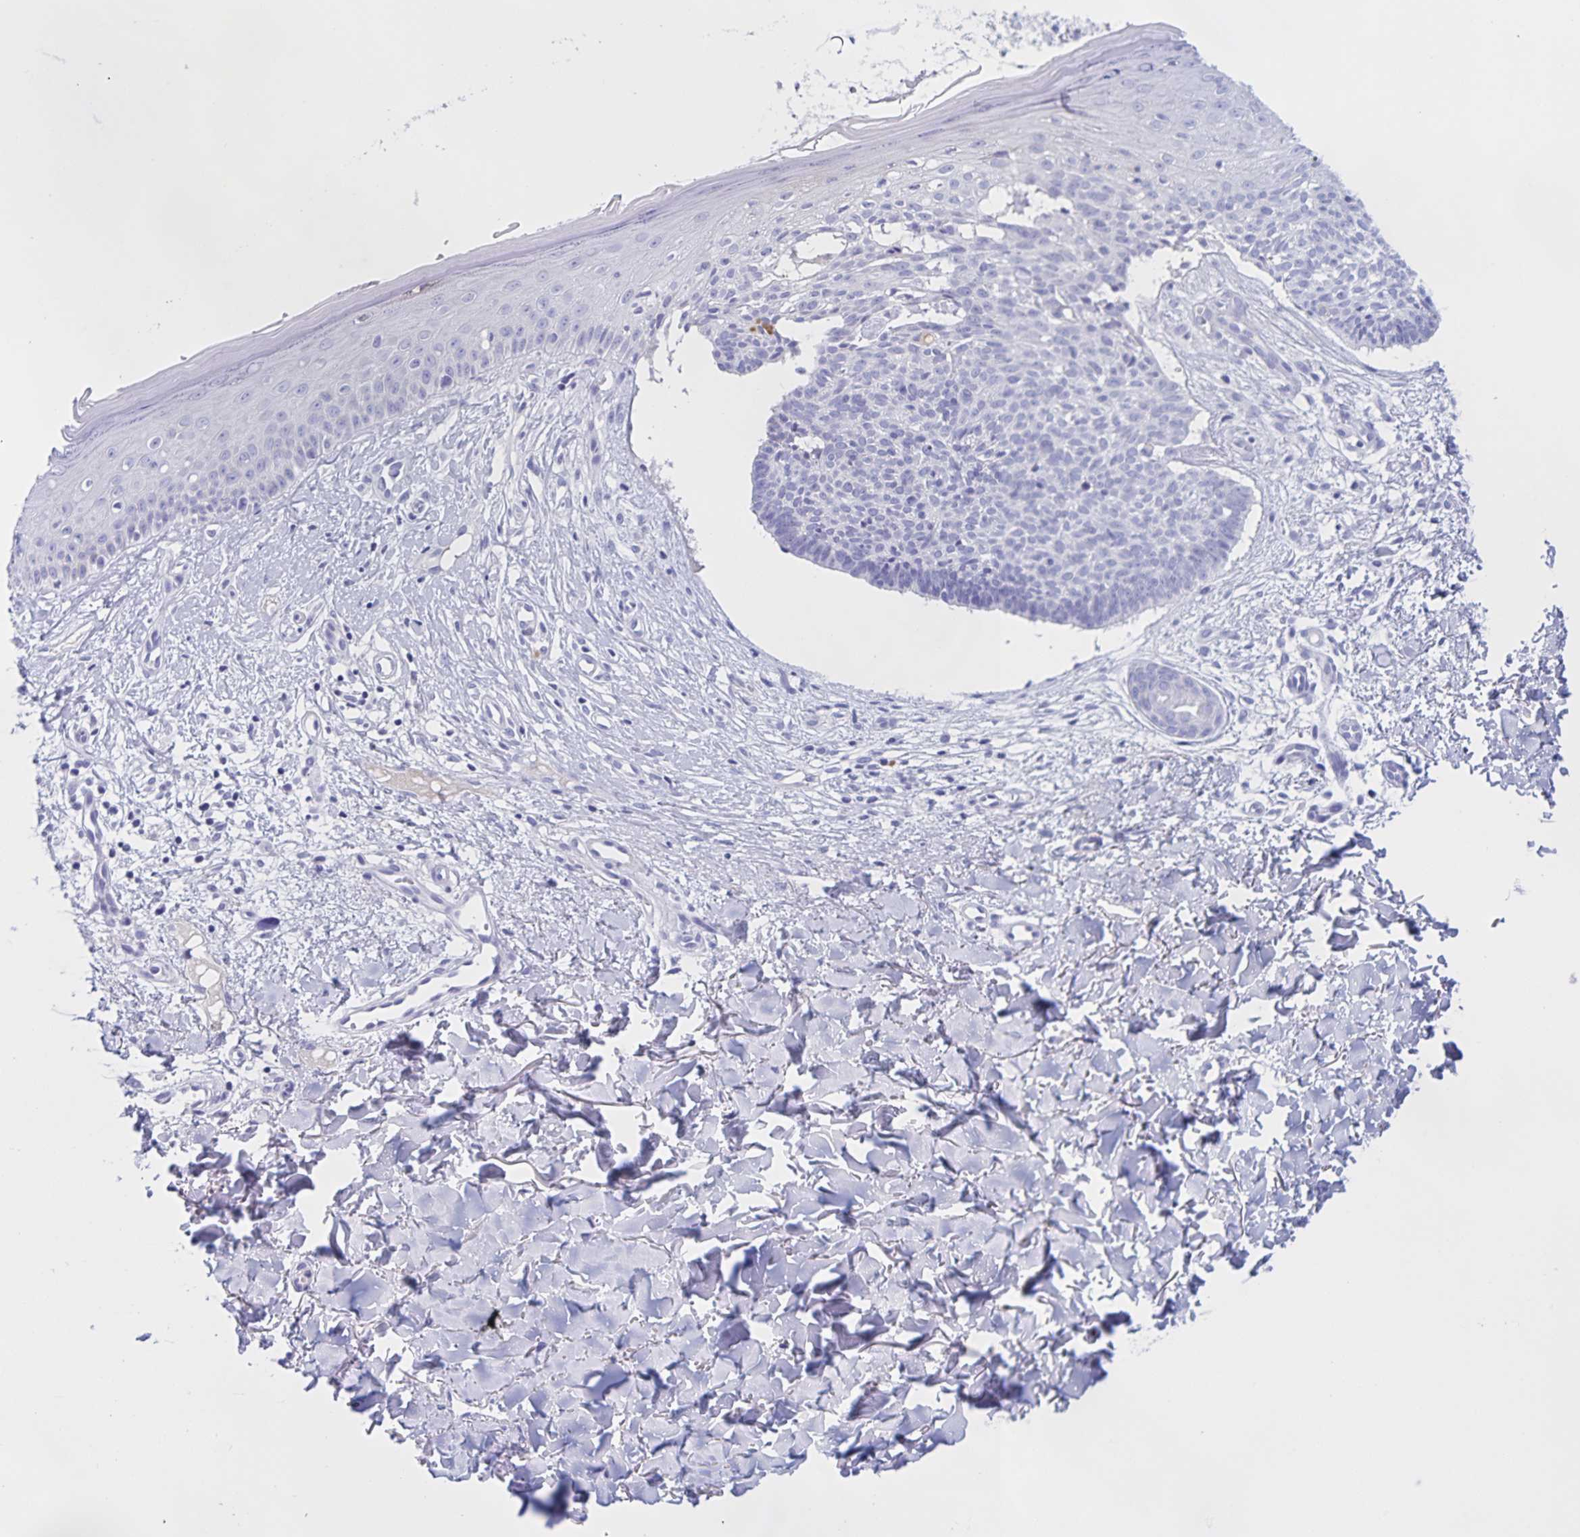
{"staining": {"intensity": "negative", "quantity": "none", "location": "none"}, "tissue": "skin cancer", "cell_type": "Tumor cells", "image_type": "cancer", "snomed": [{"axis": "morphology", "description": "Basal cell carcinoma"}, {"axis": "topography", "description": "Skin"}], "caption": "There is no significant staining in tumor cells of skin basal cell carcinoma.", "gene": "CATSPER4", "patient": {"sex": "male", "age": 51}}